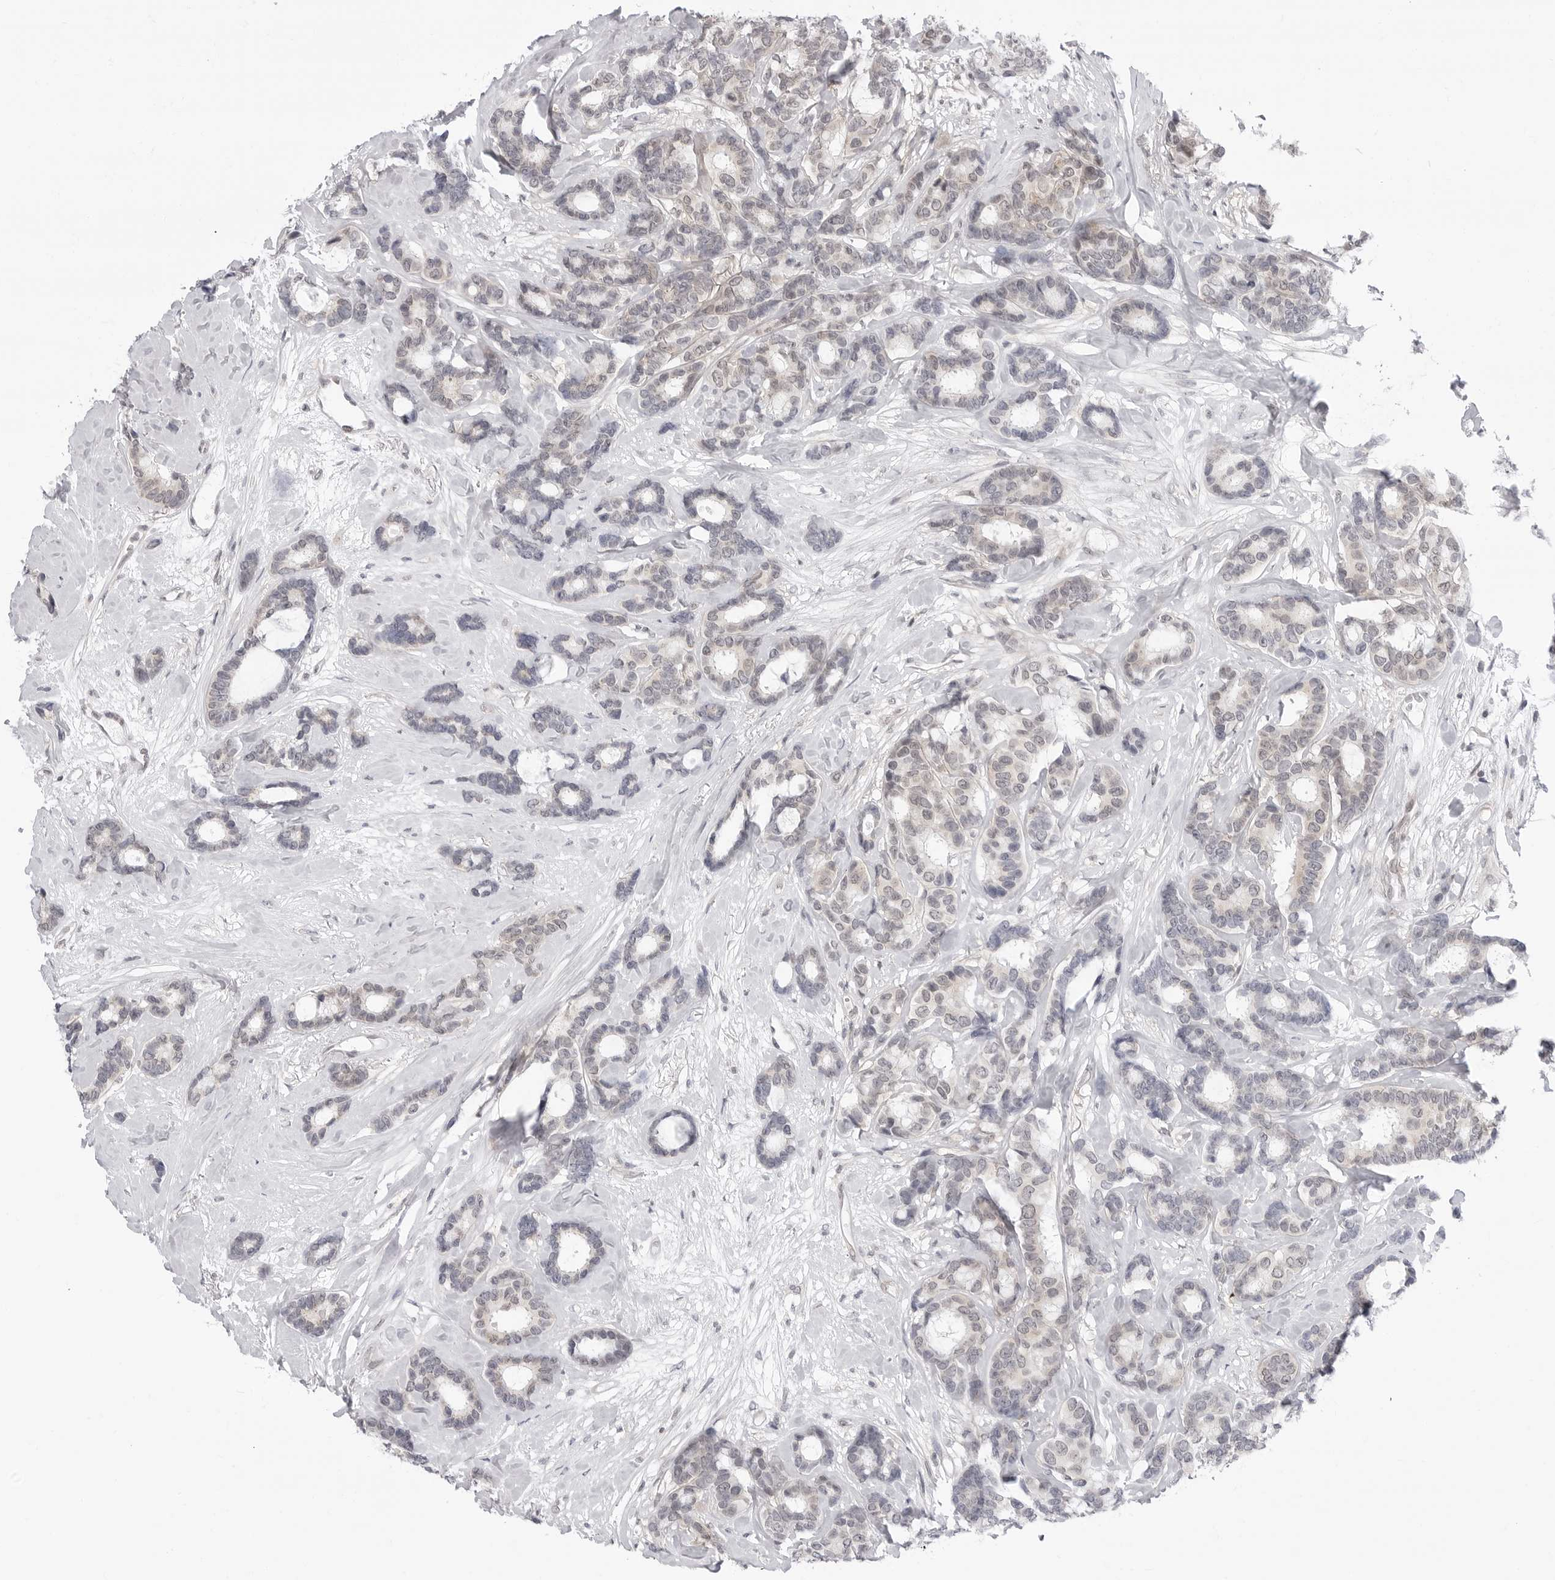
{"staining": {"intensity": "negative", "quantity": "none", "location": "none"}, "tissue": "breast cancer", "cell_type": "Tumor cells", "image_type": "cancer", "snomed": [{"axis": "morphology", "description": "Duct carcinoma"}, {"axis": "topography", "description": "Breast"}], "caption": "Human breast invasive ductal carcinoma stained for a protein using IHC reveals no expression in tumor cells.", "gene": "PPP2R5C", "patient": {"sex": "female", "age": 87}}